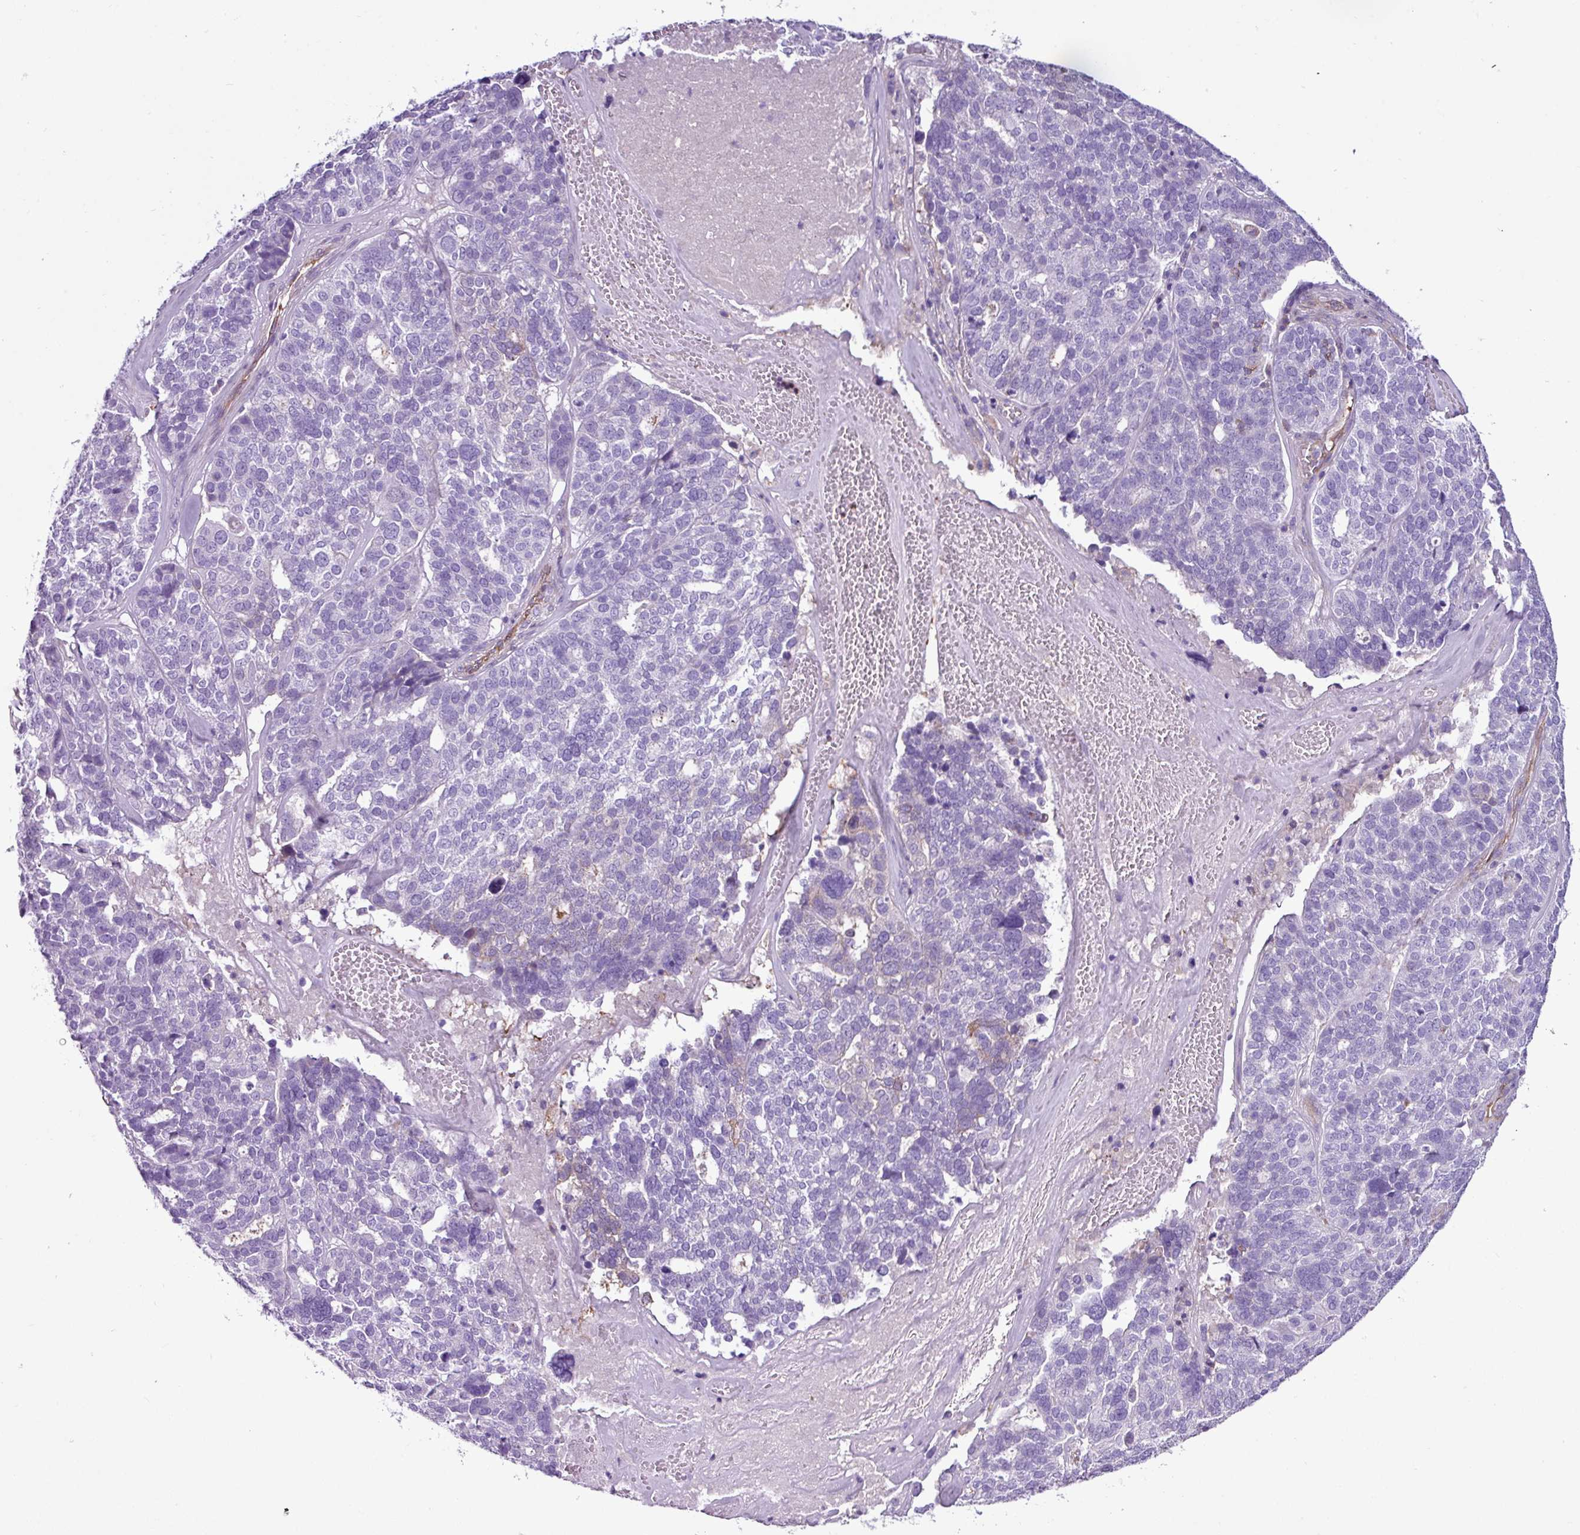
{"staining": {"intensity": "negative", "quantity": "none", "location": "none"}, "tissue": "ovarian cancer", "cell_type": "Tumor cells", "image_type": "cancer", "snomed": [{"axis": "morphology", "description": "Cystadenocarcinoma, serous, NOS"}, {"axis": "topography", "description": "Ovary"}], "caption": "Immunohistochemical staining of human ovarian serous cystadenocarcinoma displays no significant staining in tumor cells. The staining is performed using DAB brown chromogen with nuclei counter-stained in using hematoxylin.", "gene": "EME2", "patient": {"sex": "female", "age": 59}}